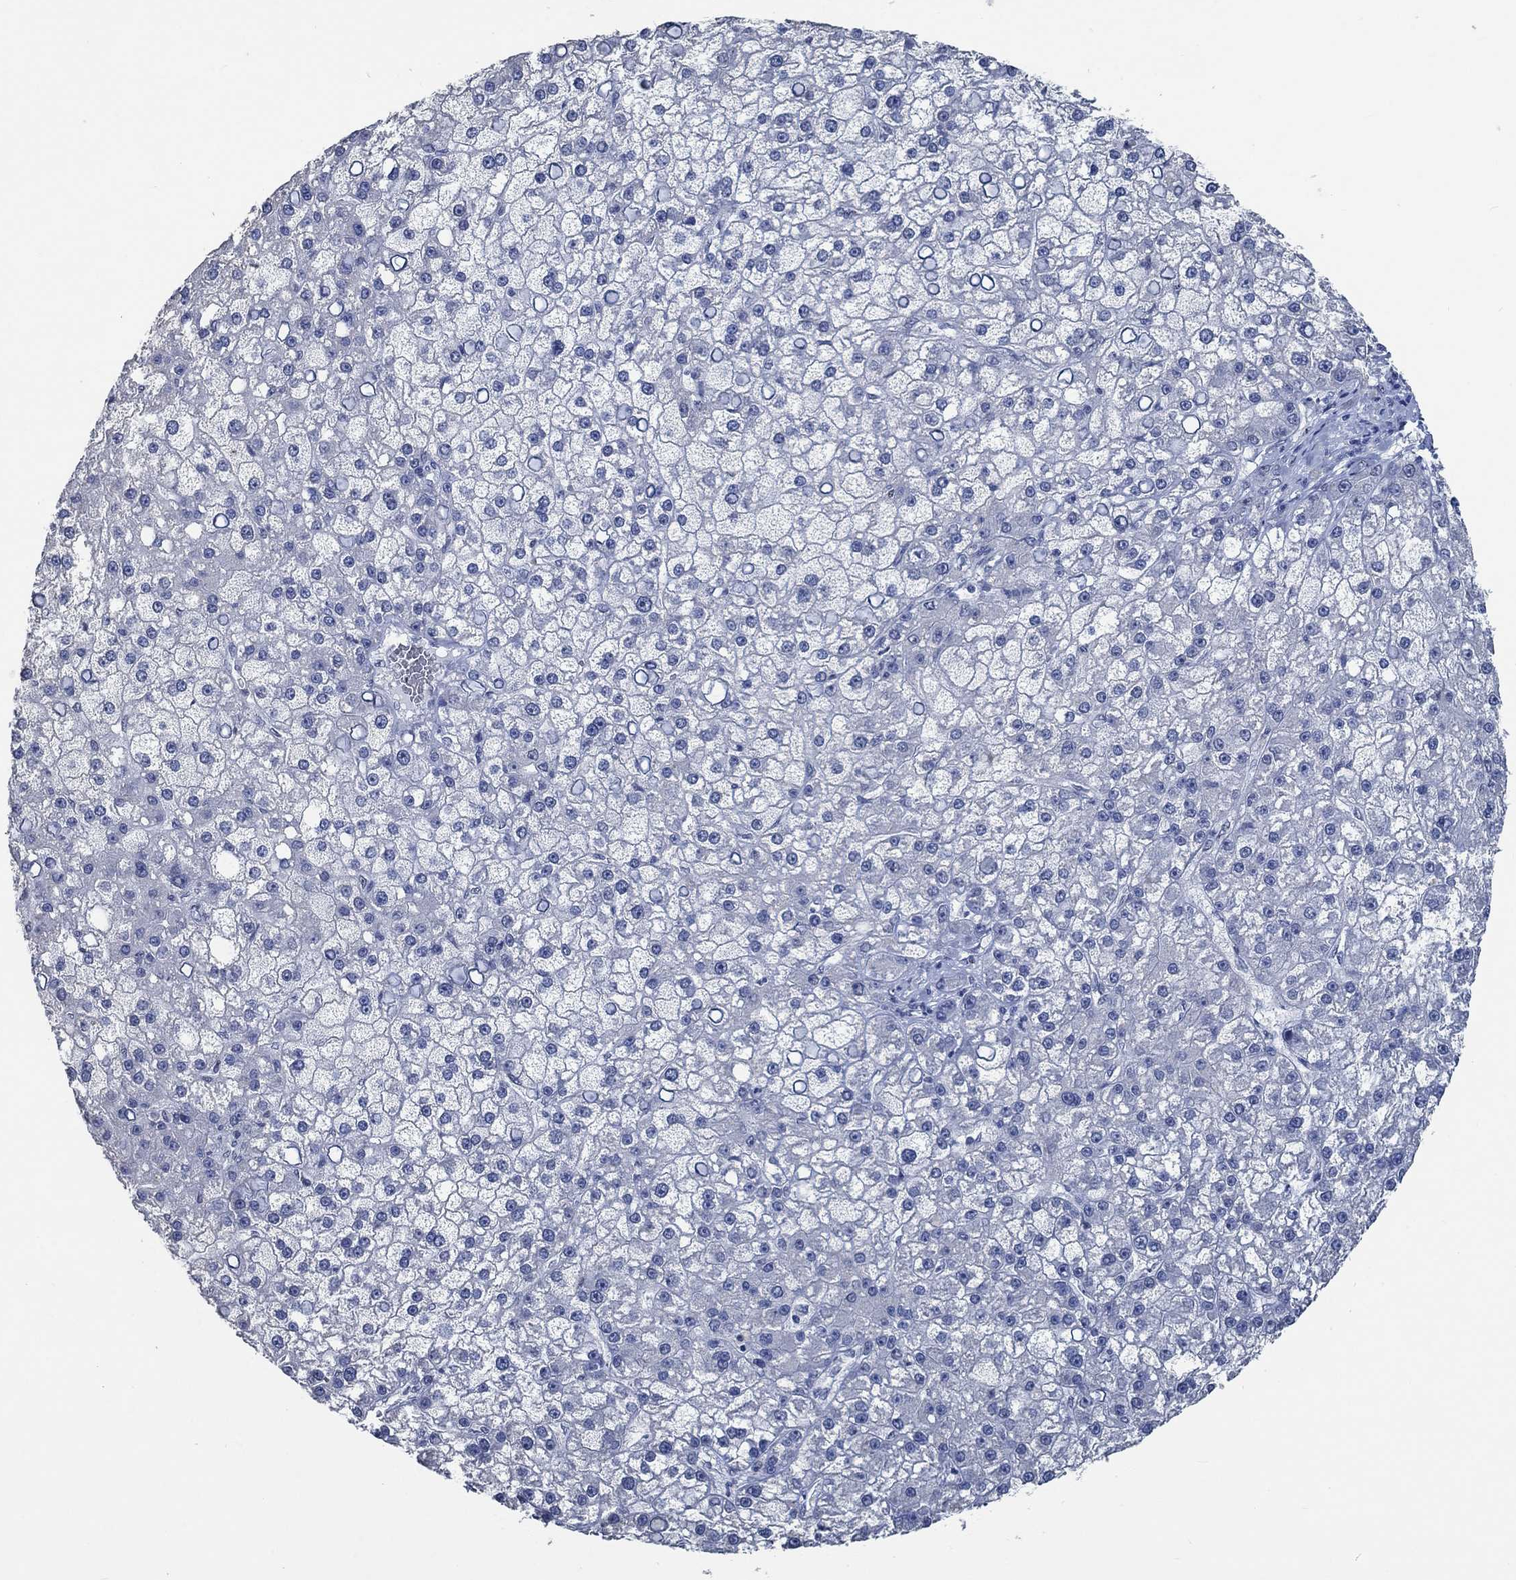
{"staining": {"intensity": "negative", "quantity": "none", "location": "none"}, "tissue": "liver cancer", "cell_type": "Tumor cells", "image_type": "cancer", "snomed": [{"axis": "morphology", "description": "Carcinoma, Hepatocellular, NOS"}, {"axis": "topography", "description": "Liver"}], "caption": "IHC of human liver hepatocellular carcinoma displays no positivity in tumor cells.", "gene": "OBSCN", "patient": {"sex": "male", "age": 67}}